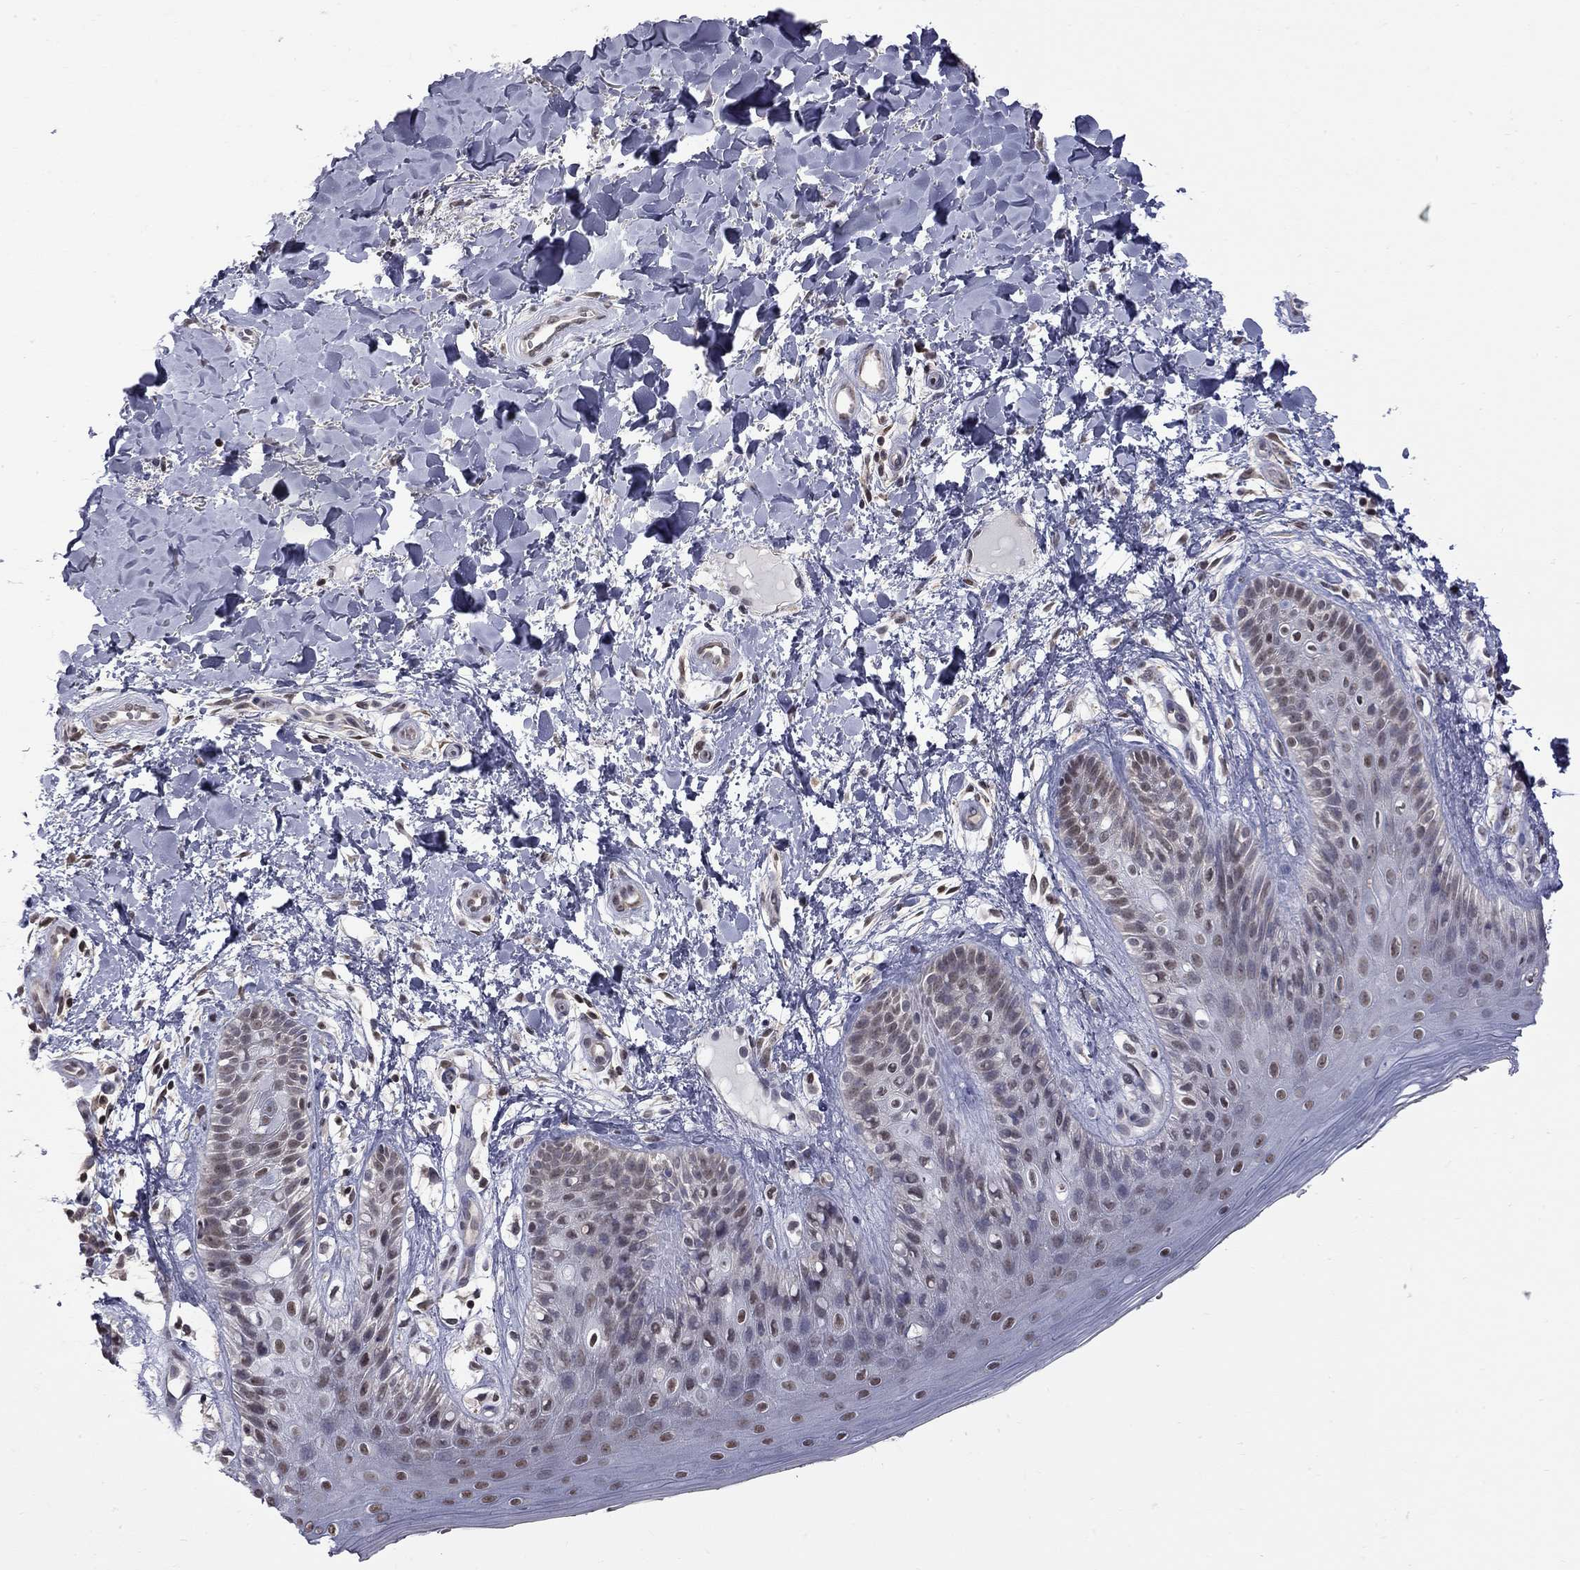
{"staining": {"intensity": "moderate", "quantity": "25%-75%", "location": "nuclear"}, "tissue": "skin", "cell_type": "Epidermal cells", "image_type": "normal", "snomed": [{"axis": "morphology", "description": "Normal tissue, NOS"}, {"axis": "topography", "description": "Anal"}], "caption": "Approximately 25%-75% of epidermal cells in normal human skin display moderate nuclear protein positivity as visualized by brown immunohistochemical staining.", "gene": "RFWD3", "patient": {"sex": "male", "age": 36}}